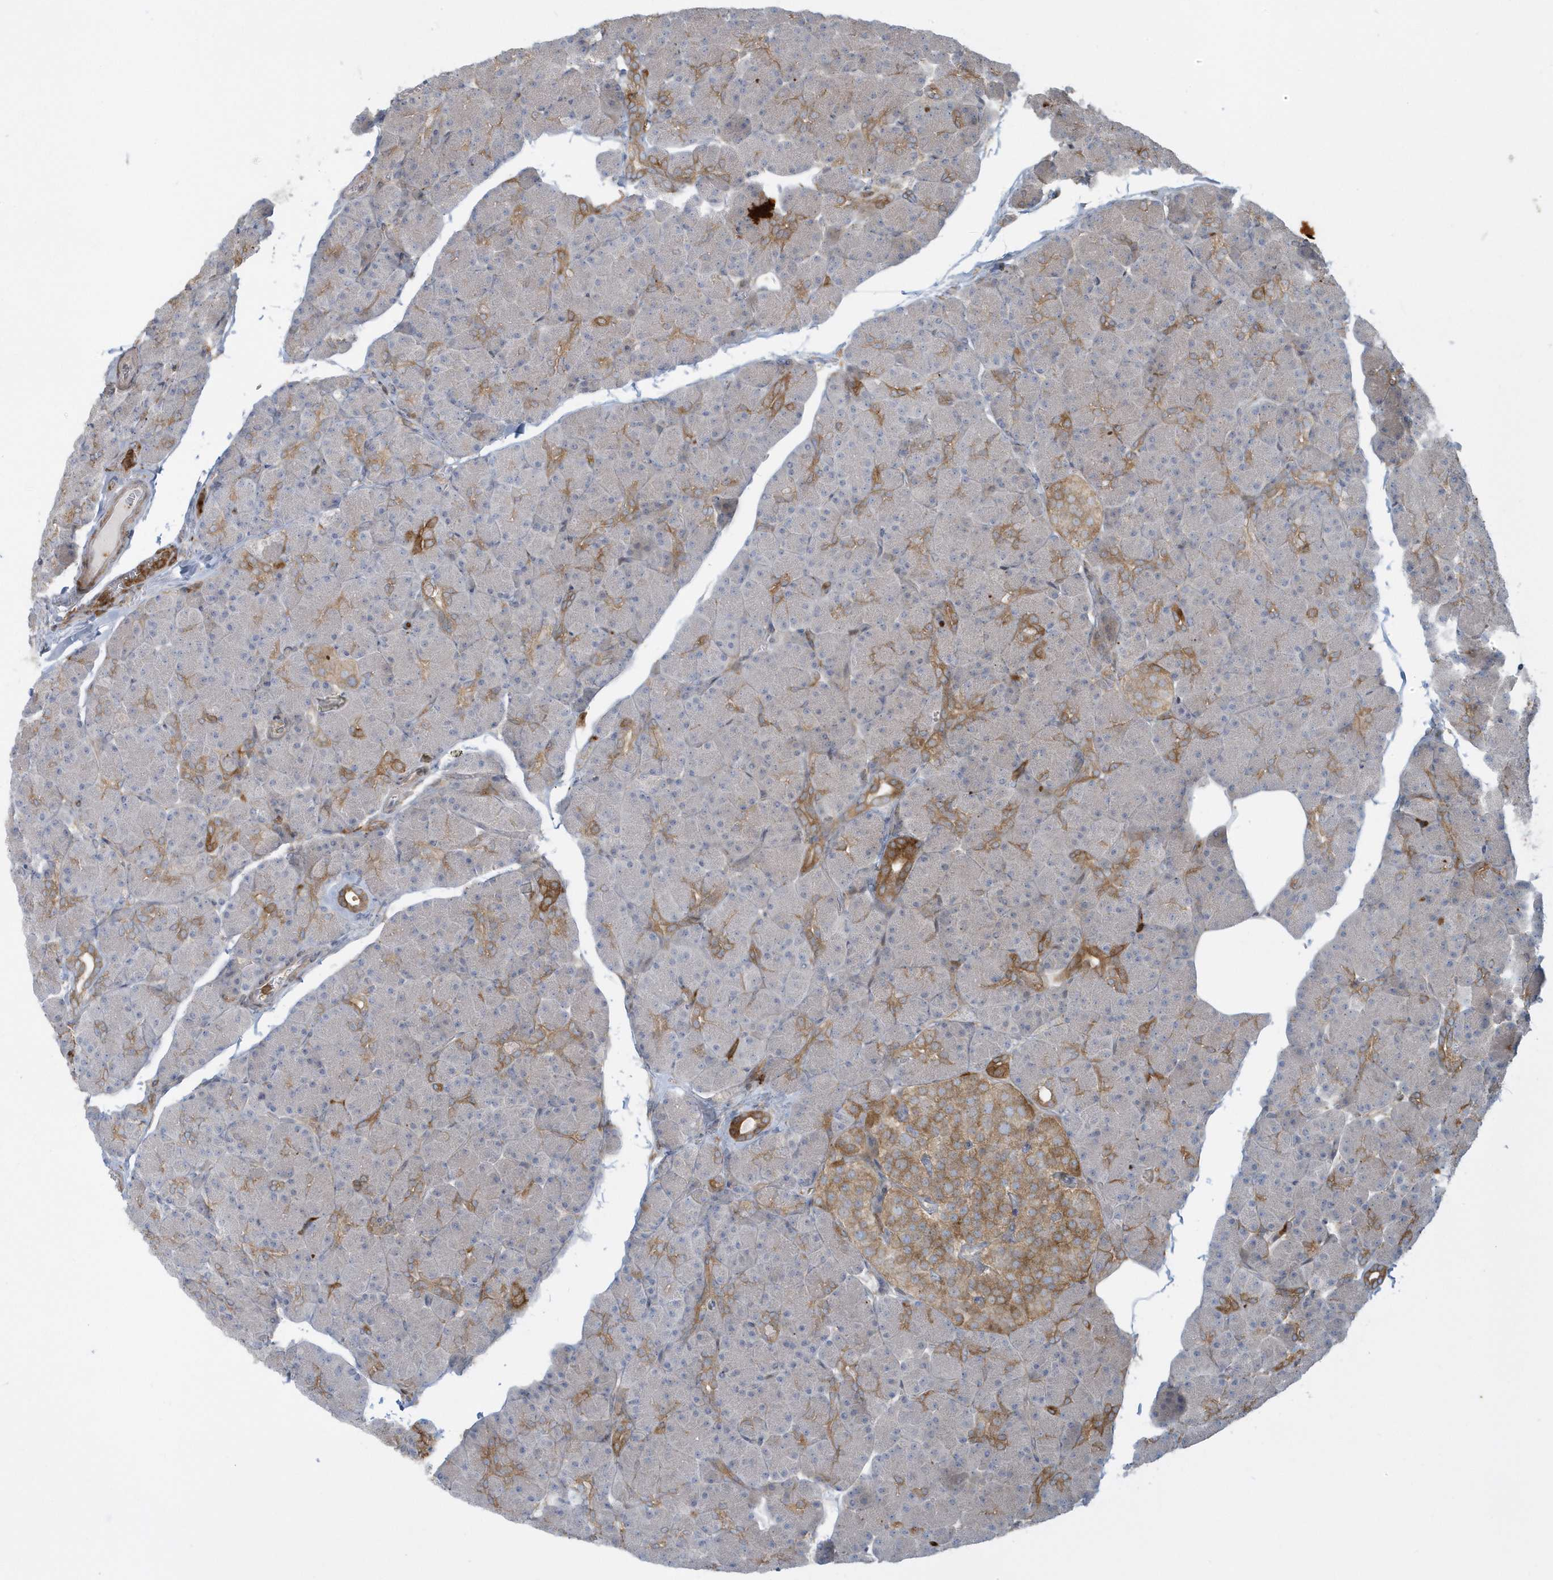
{"staining": {"intensity": "moderate", "quantity": "25%-75%", "location": "cytoplasmic/membranous"}, "tissue": "pancreas", "cell_type": "Exocrine glandular cells", "image_type": "normal", "snomed": [{"axis": "morphology", "description": "Normal tissue, NOS"}, {"axis": "topography", "description": "Pancreas"}], "caption": "A medium amount of moderate cytoplasmic/membranous expression is seen in about 25%-75% of exocrine glandular cells in unremarkable pancreas.", "gene": "CLCN6", "patient": {"sex": "female", "age": 43}}